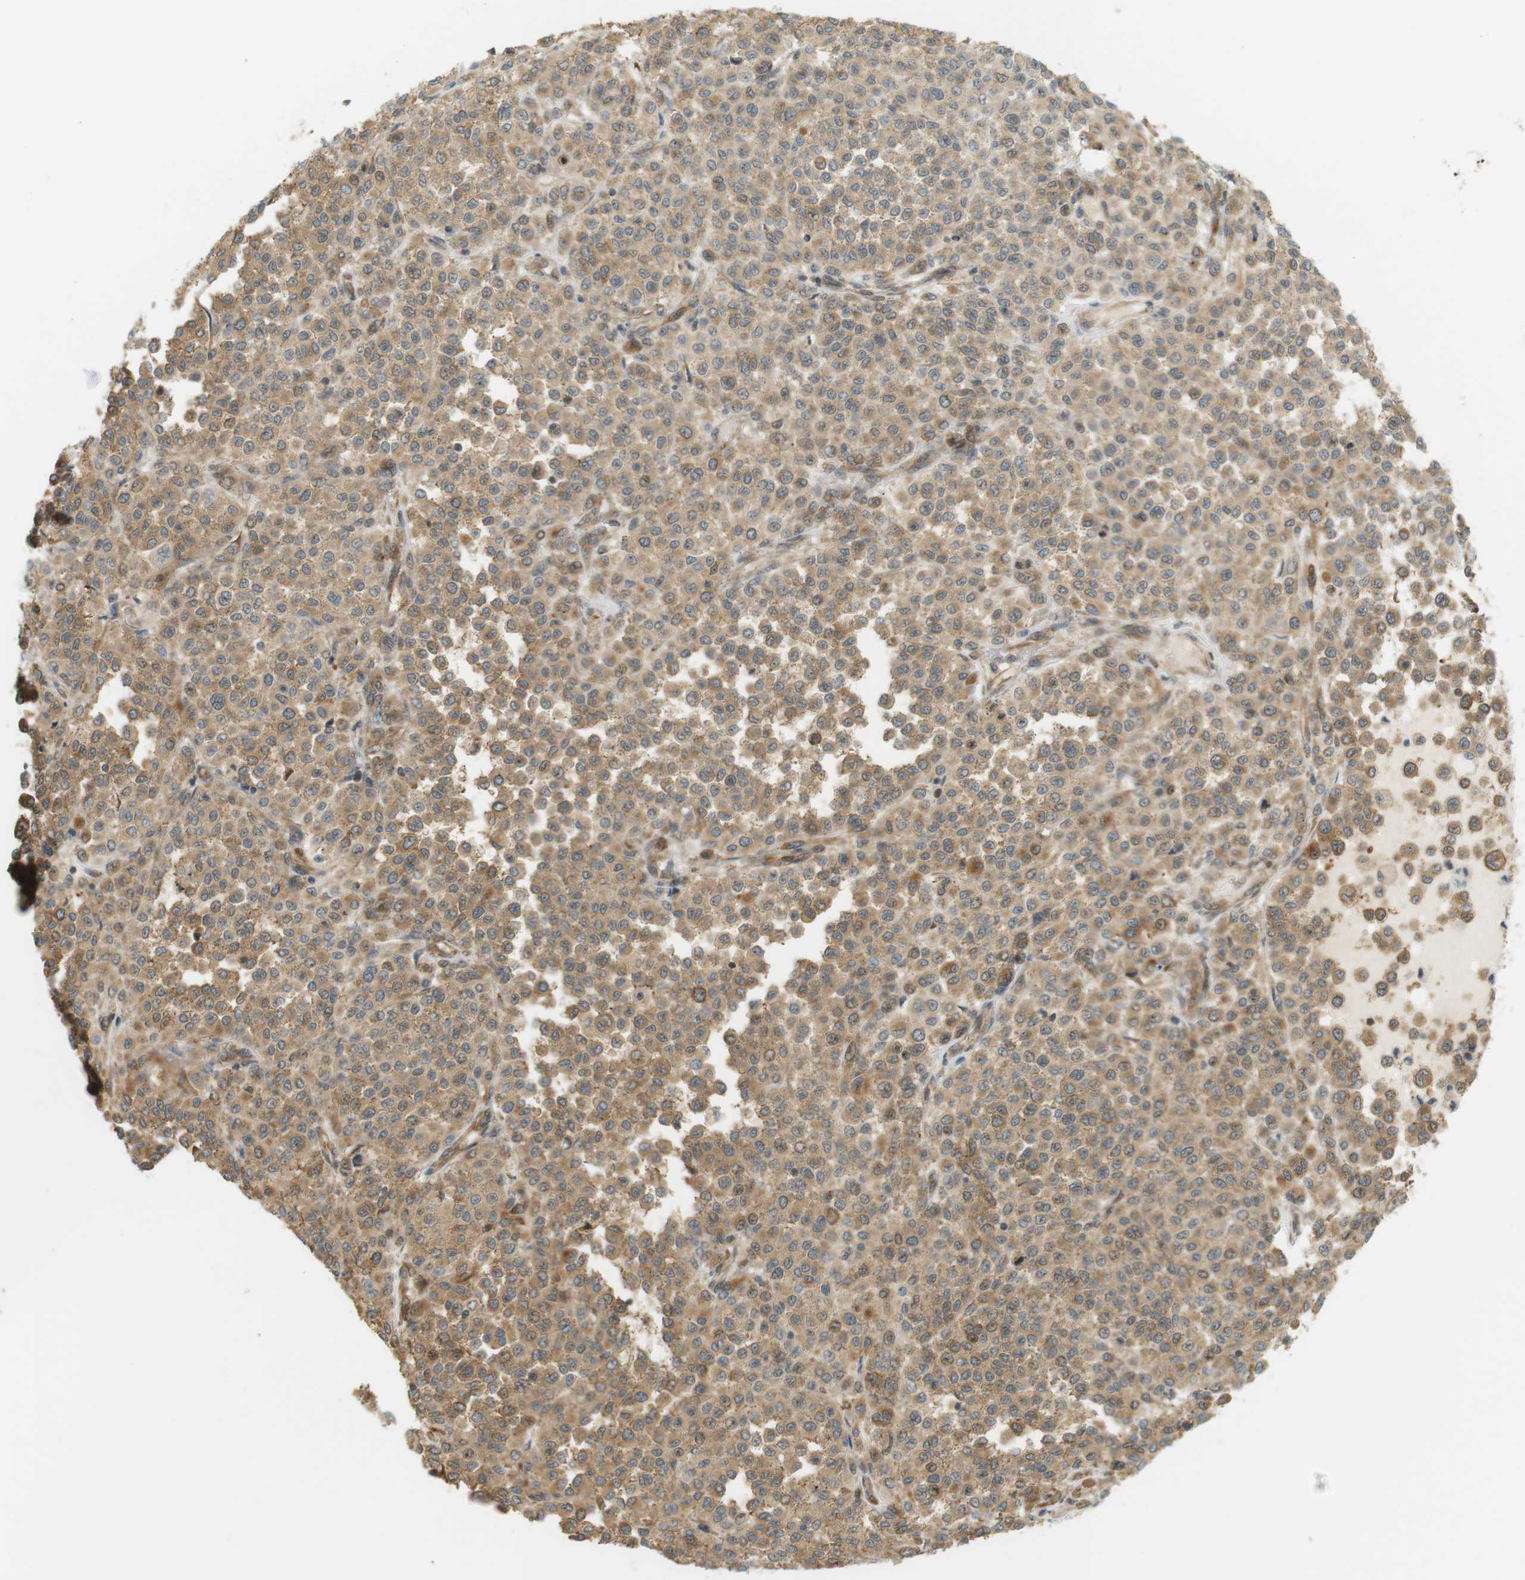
{"staining": {"intensity": "moderate", "quantity": ">75%", "location": "cytoplasmic/membranous,nuclear"}, "tissue": "melanoma", "cell_type": "Tumor cells", "image_type": "cancer", "snomed": [{"axis": "morphology", "description": "Malignant melanoma, Metastatic site"}, {"axis": "topography", "description": "Pancreas"}], "caption": "Tumor cells demonstrate medium levels of moderate cytoplasmic/membranous and nuclear expression in approximately >75% of cells in malignant melanoma (metastatic site).", "gene": "PA2G4", "patient": {"sex": "female", "age": 30}}